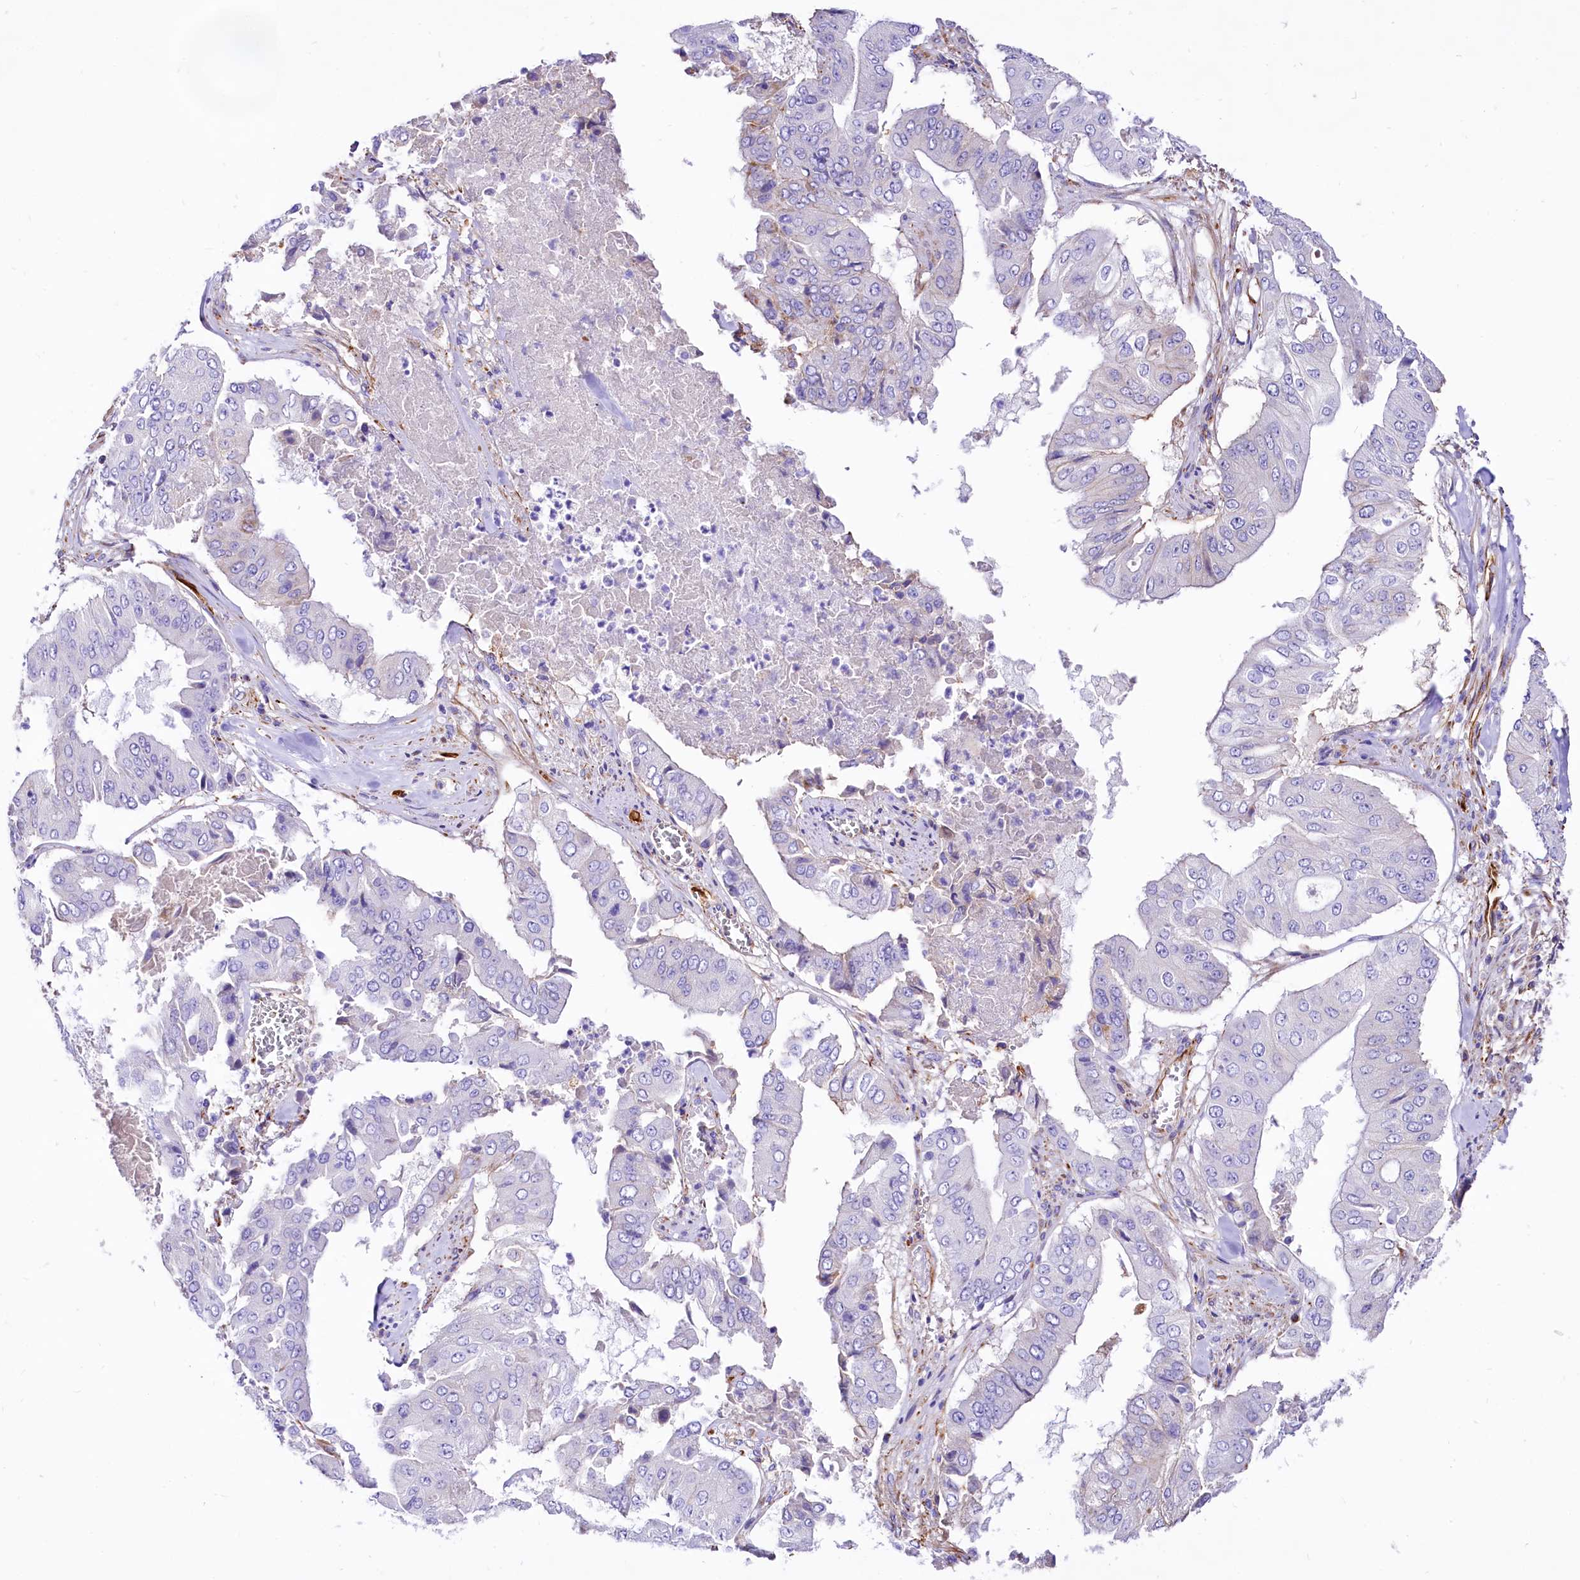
{"staining": {"intensity": "negative", "quantity": "none", "location": "none"}, "tissue": "pancreatic cancer", "cell_type": "Tumor cells", "image_type": "cancer", "snomed": [{"axis": "morphology", "description": "Adenocarcinoma, NOS"}, {"axis": "topography", "description": "Pancreas"}], "caption": "Tumor cells are negative for protein expression in human pancreatic cancer.", "gene": "CD99", "patient": {"sex": "female", "age": 77}}